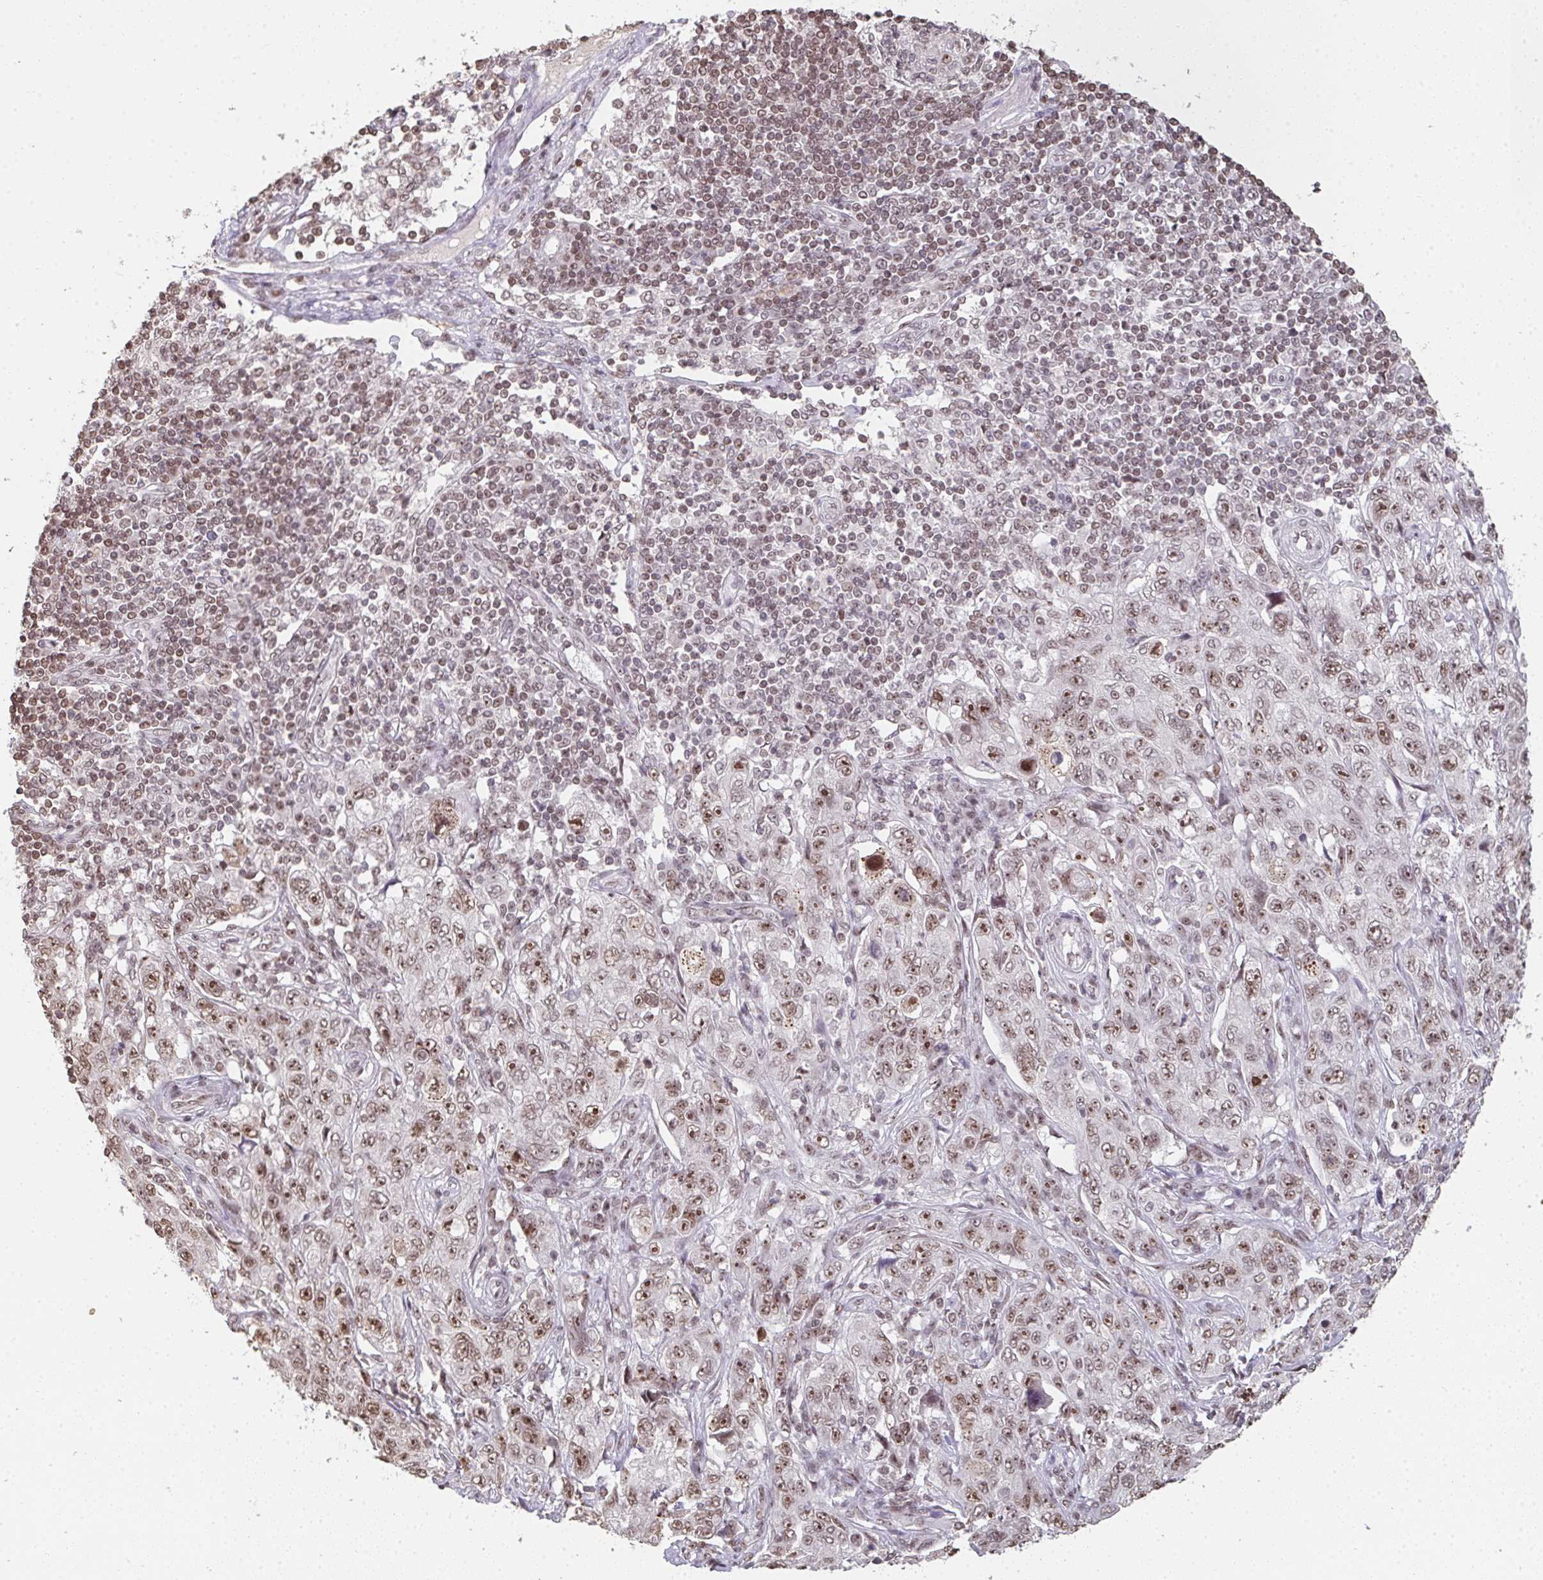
{"staining": {"intensity": "moderate", "quantity": ">75%", "location": "nuclear"}, "tissue": "pancreatic cancer", "cell_type": "Tumor cells", "image_type": "cancer", "snomed": [{"axis": "morphology", "description": "Adenocarcinoma, NOS"}, {"axis": "topography", "description": "Pancreas"}], "caption": "Approximately >75% of tumor cells in pancreatic cancer (adenocarcinoma) show moderate nuclear protein positivity as visualized by brown immunohistochemical staining.", "gene": "DKC1", "patient": {"sex": "male", "age": 68}}